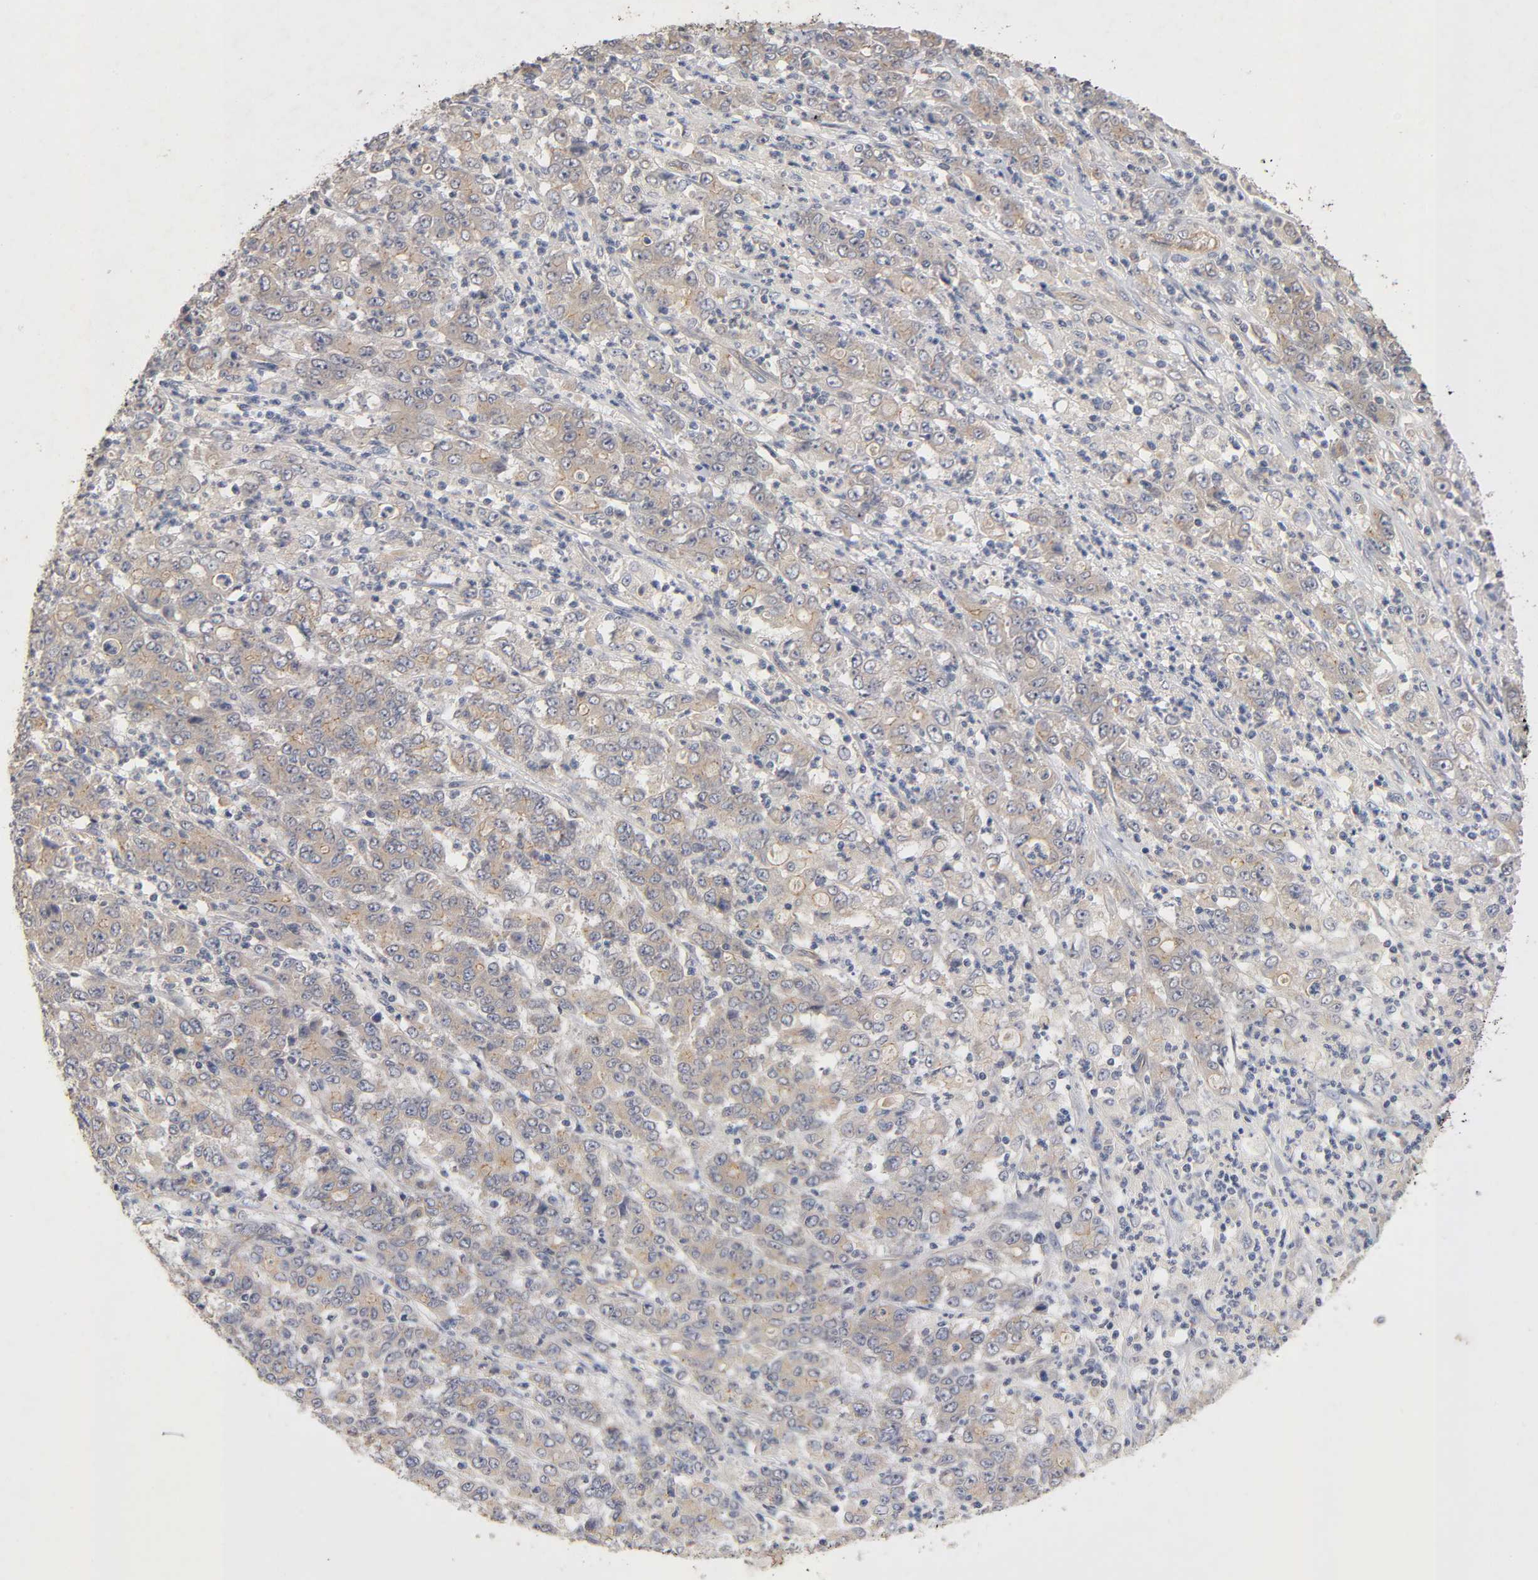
{"staining": {"intensity": "moderate", "quantity": ">75%", "location": "cytoplasmic/membranous"}, "tissue": "stomach cancer", "cell_type": "Tumor cells", "image_type": "cancer", "snomed": [{"axis": "morphology", "description": "Adenocarcinoma, NOS"}, {"axis": "topography", "description": "Stomach, lower"}], "caption": "Brown immunohistochemical staining in human stomach cancer displays moderate cytoplasmic/membranous expression in about >75% of tumor cells. (DAB (3,3'-diaminobenzidine) IHC with brightfield microscopy, high magnification).", "gene": "PDZD11", "patient": {"sex": "female", "age": 71}}